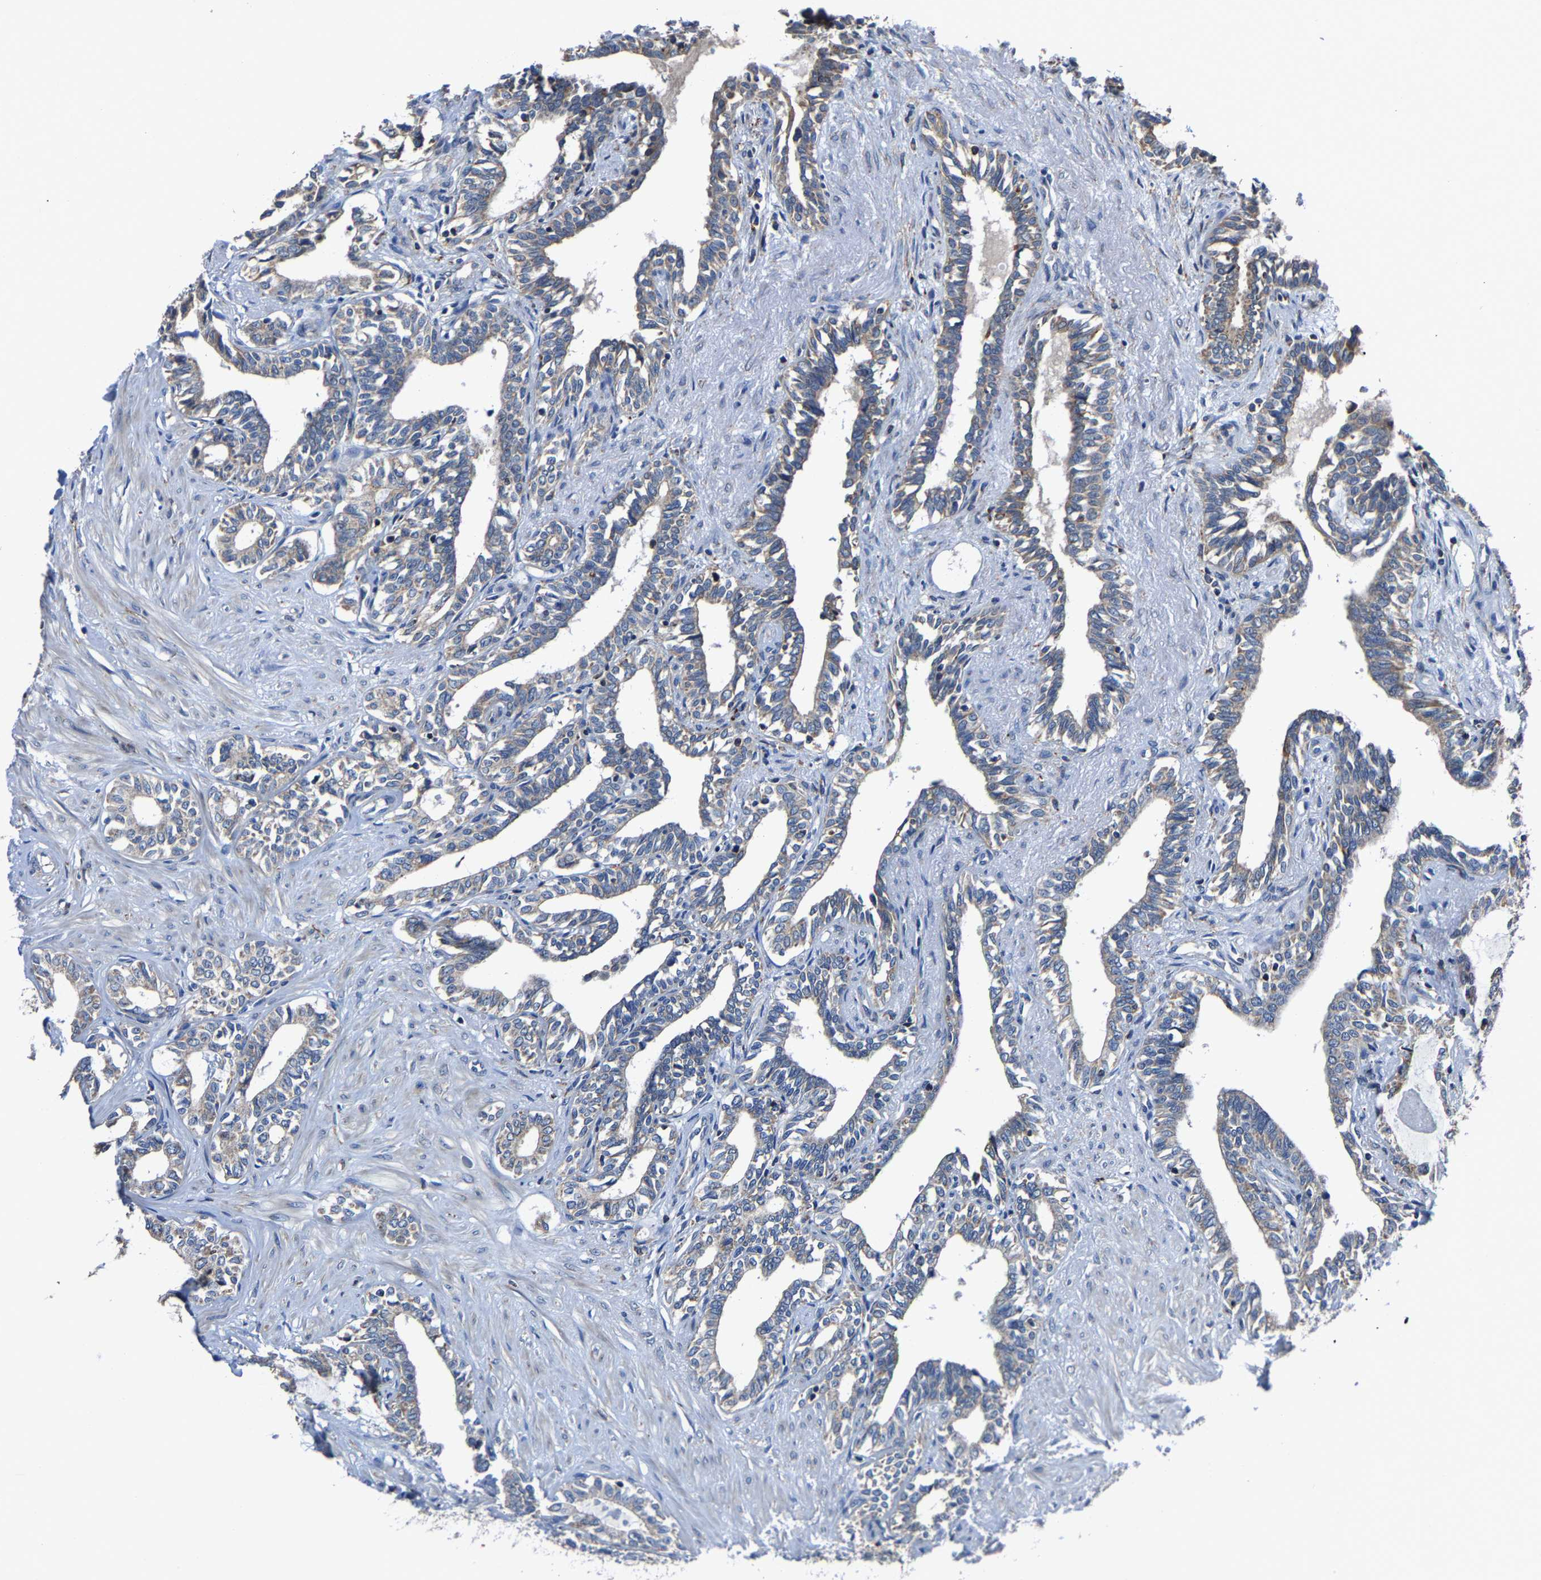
{"staining": {"intensity": "weak", "quantity": ">75%", "location": "cytoplasmic/membranous"}, "tissue": "seminal vesicle", "cell_type": "Glandular cells", "image_type": "normal", "snomed": [{"axis": "morphology", "description": "Normal tissue, NOS"}, {"axis": "morphology", "description": "Adenocarcinoma, High grade"}, {"axis": "topography", "description": "Prostate"}, {"axis": "topography", "description": "Seminal veicle"}], "caption": "IHC histopathology image of unremarkable human seminal vesicle stained for a protein (brown), which exhibits low levels of weak cytoplasmic/membranous staining in approximately >75% of glandular cells.", "gene": "AGK", "patient": {"sex": "male", "age": 55}}